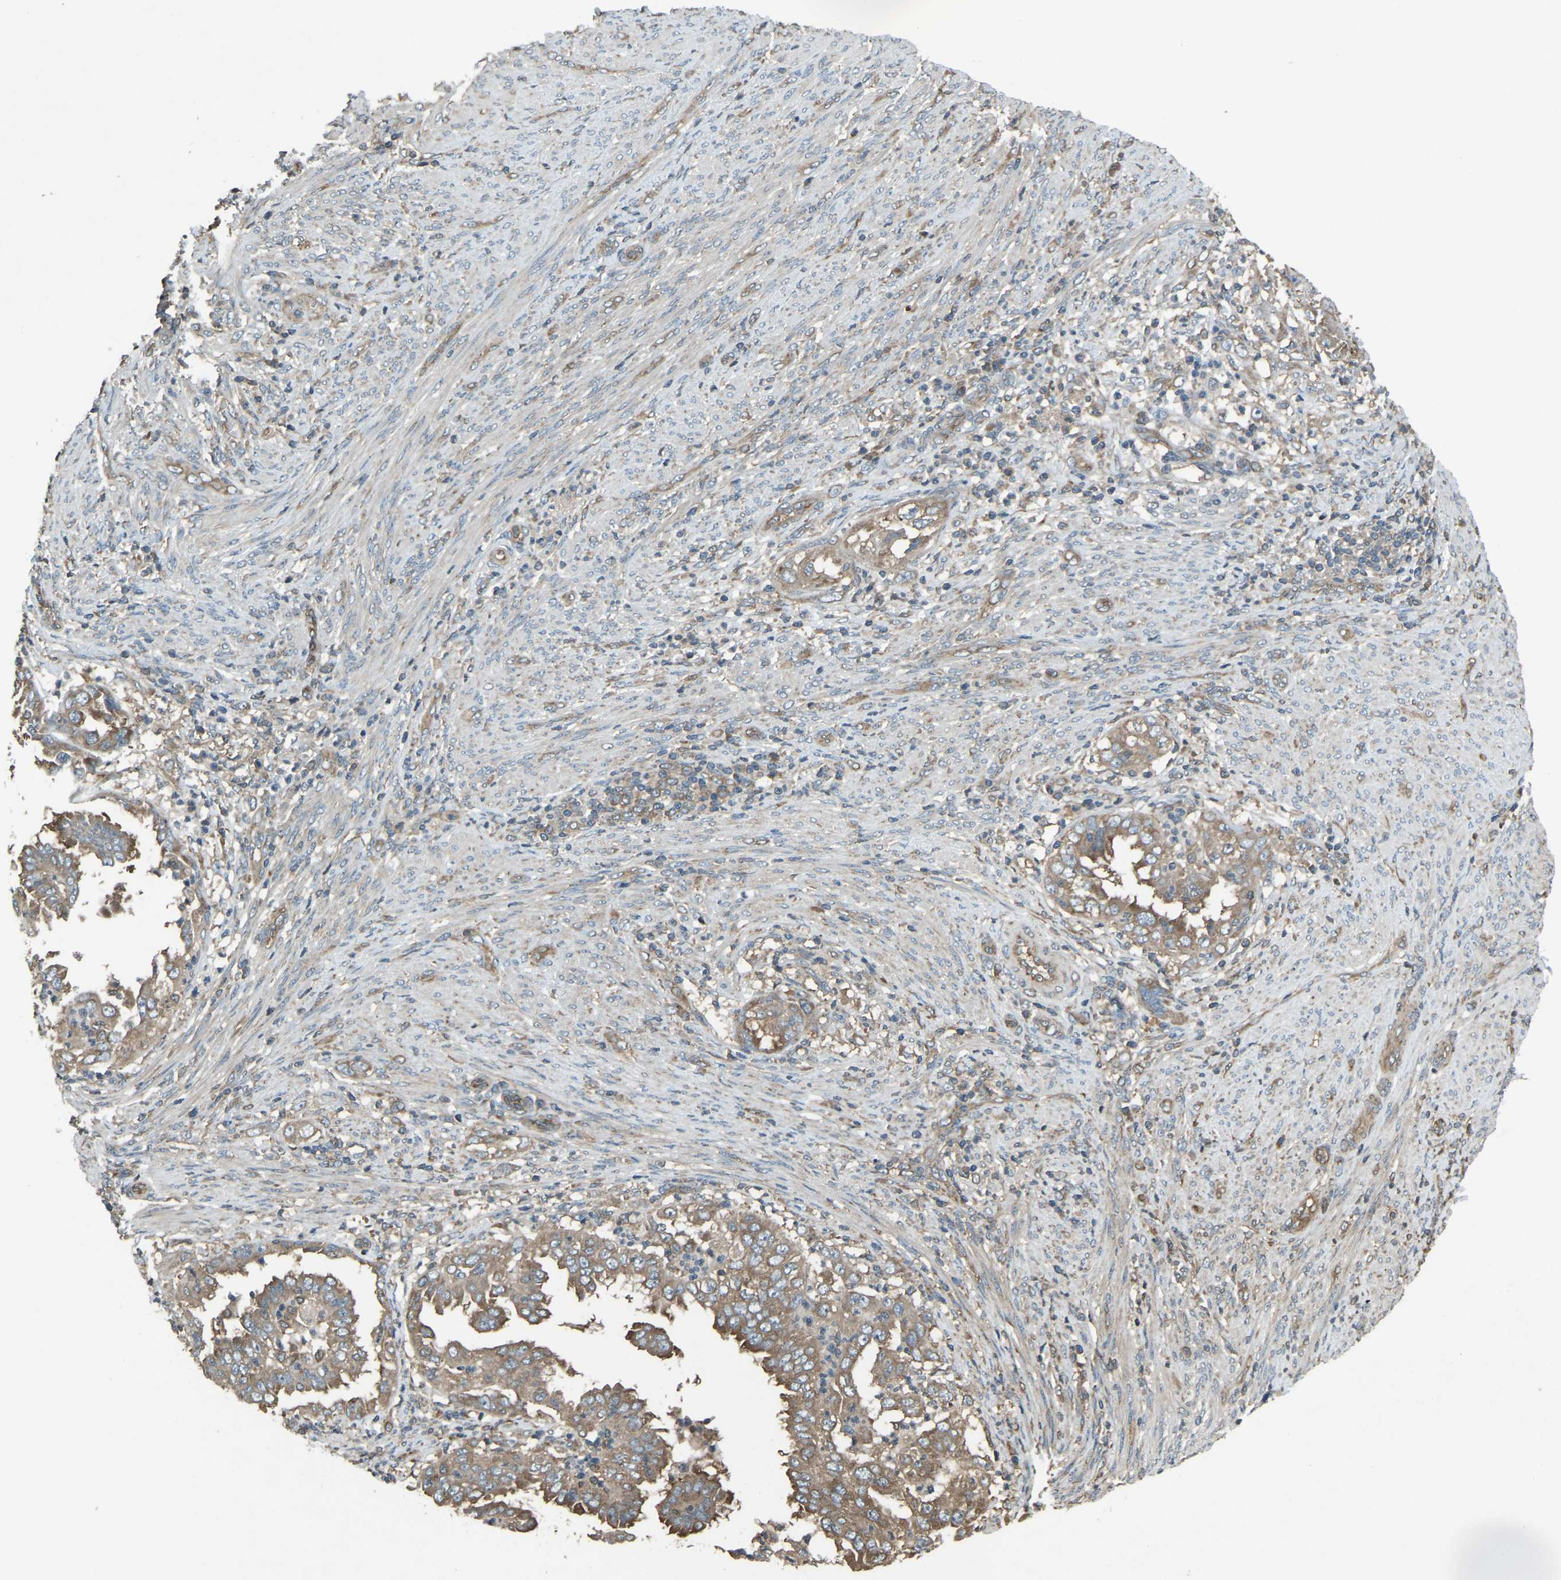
{"staining": {"intensity": "strong", "quantity": ">75%", "location": "cytoplasmic/membranous"}, "tissue": "endometrial cancer", "cell_type": "Tumor cells", "image_type": "cancer", "snomed": [{"axis": "morphology", "description": "Adenocarcinoma, NOS"}, {"axis": "topography", "description": "Endometrium"}], "caption": "Human endometrial adenocarcinoma stained with a protein marker displays strong staining in tumor cells.", "gene": "AIMP1", "patient": {"sex": "female", "age": 85}}